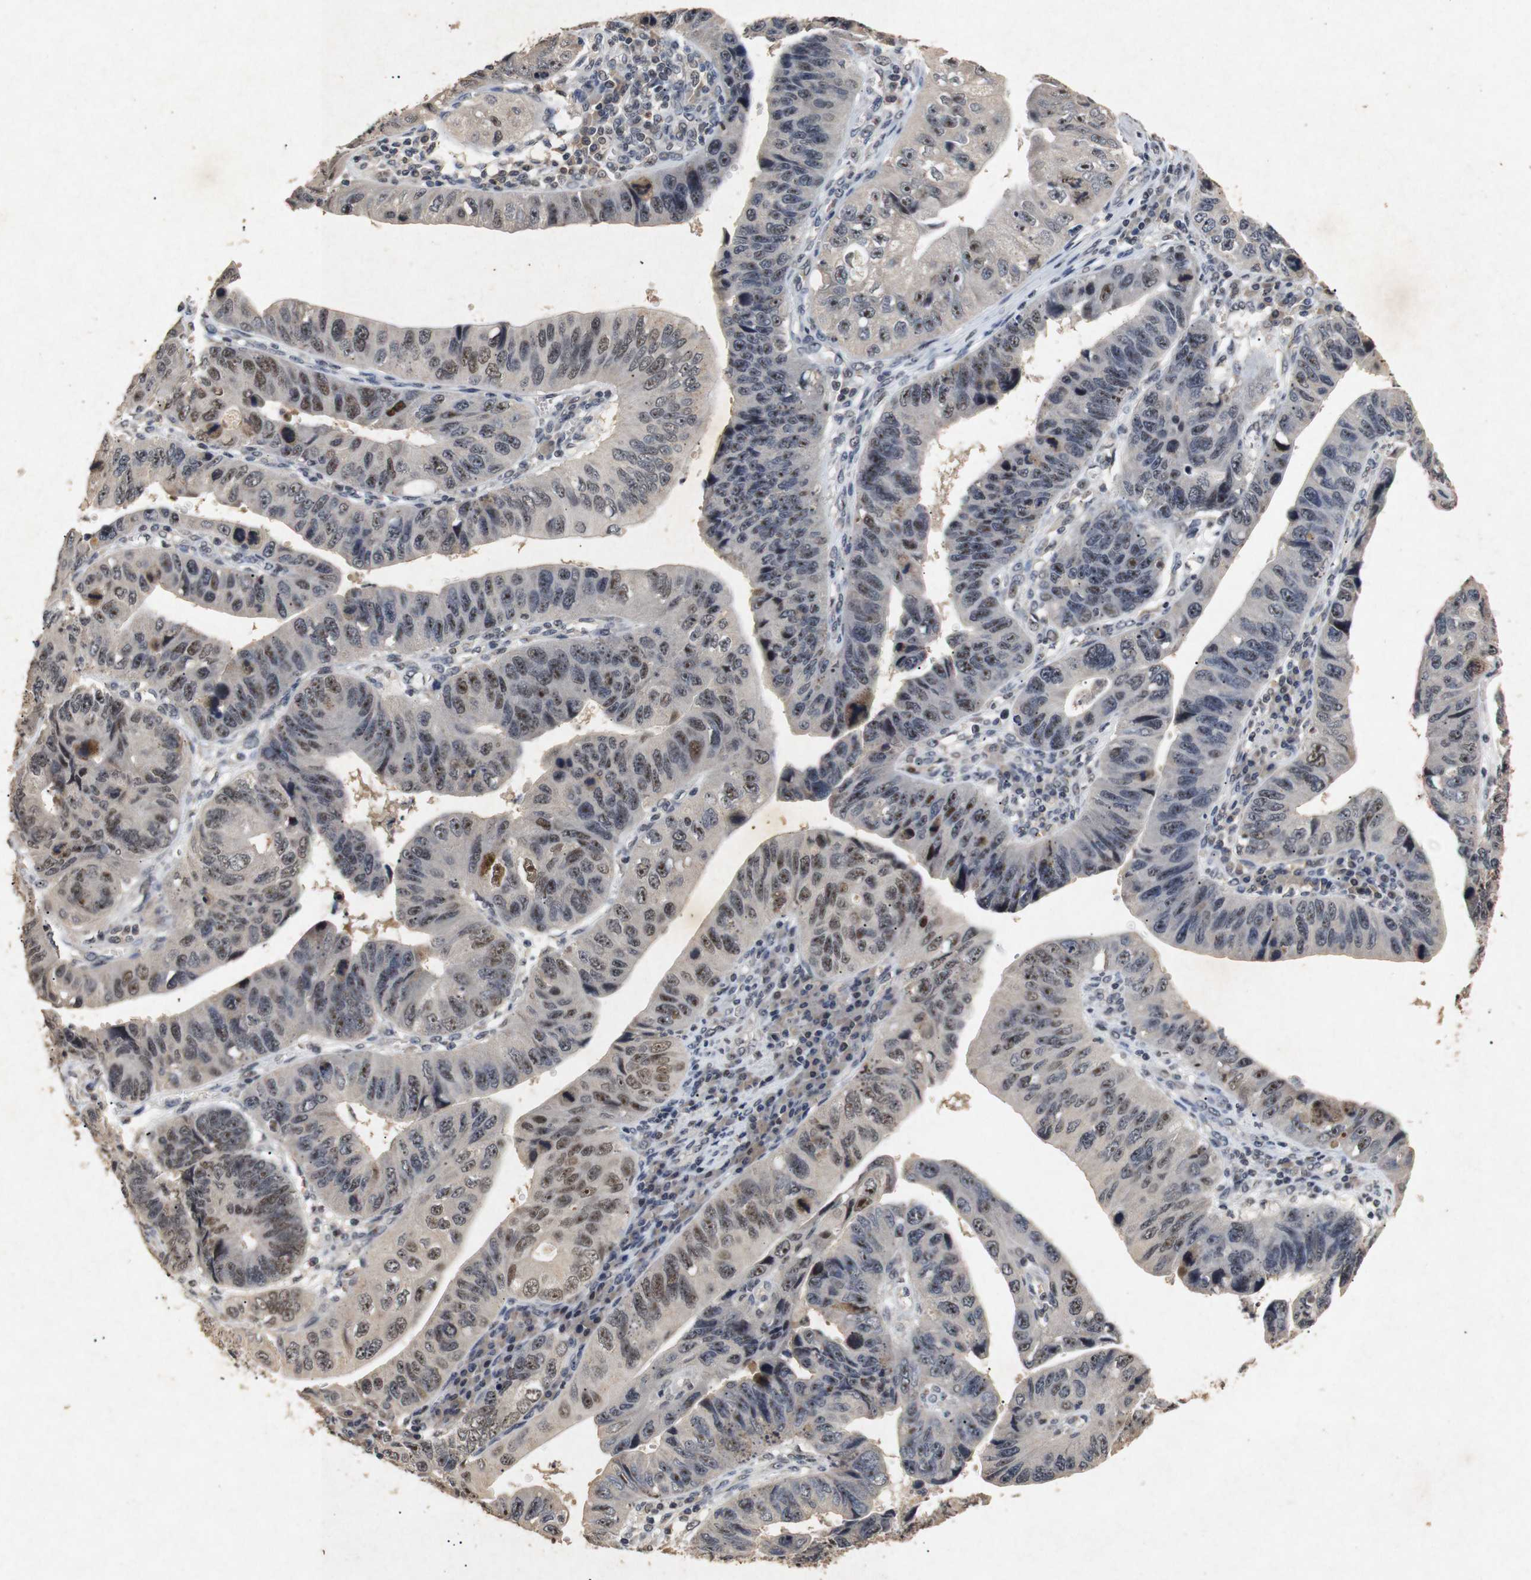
{"staining": {"intensity": "moderate", "quantity": "25%-75%", "location": "nuclear"}, "tissue": "stomach cancer", "cell_type": "Tumor cells", "image_type": "cancer", "snomed": [{"axis": "morphology", "description": "Adenocarcinoma, NOS"}, {"axis": "topography", "description": "Stomach"}], "caption": "Immunohistochemistry of stomach cancer shows medium levels of moderate nuclear positivity in approximately 25%-75% of tumor cells.", "gene": "PARN", "patient": {"sex": "male", "age": 59}}